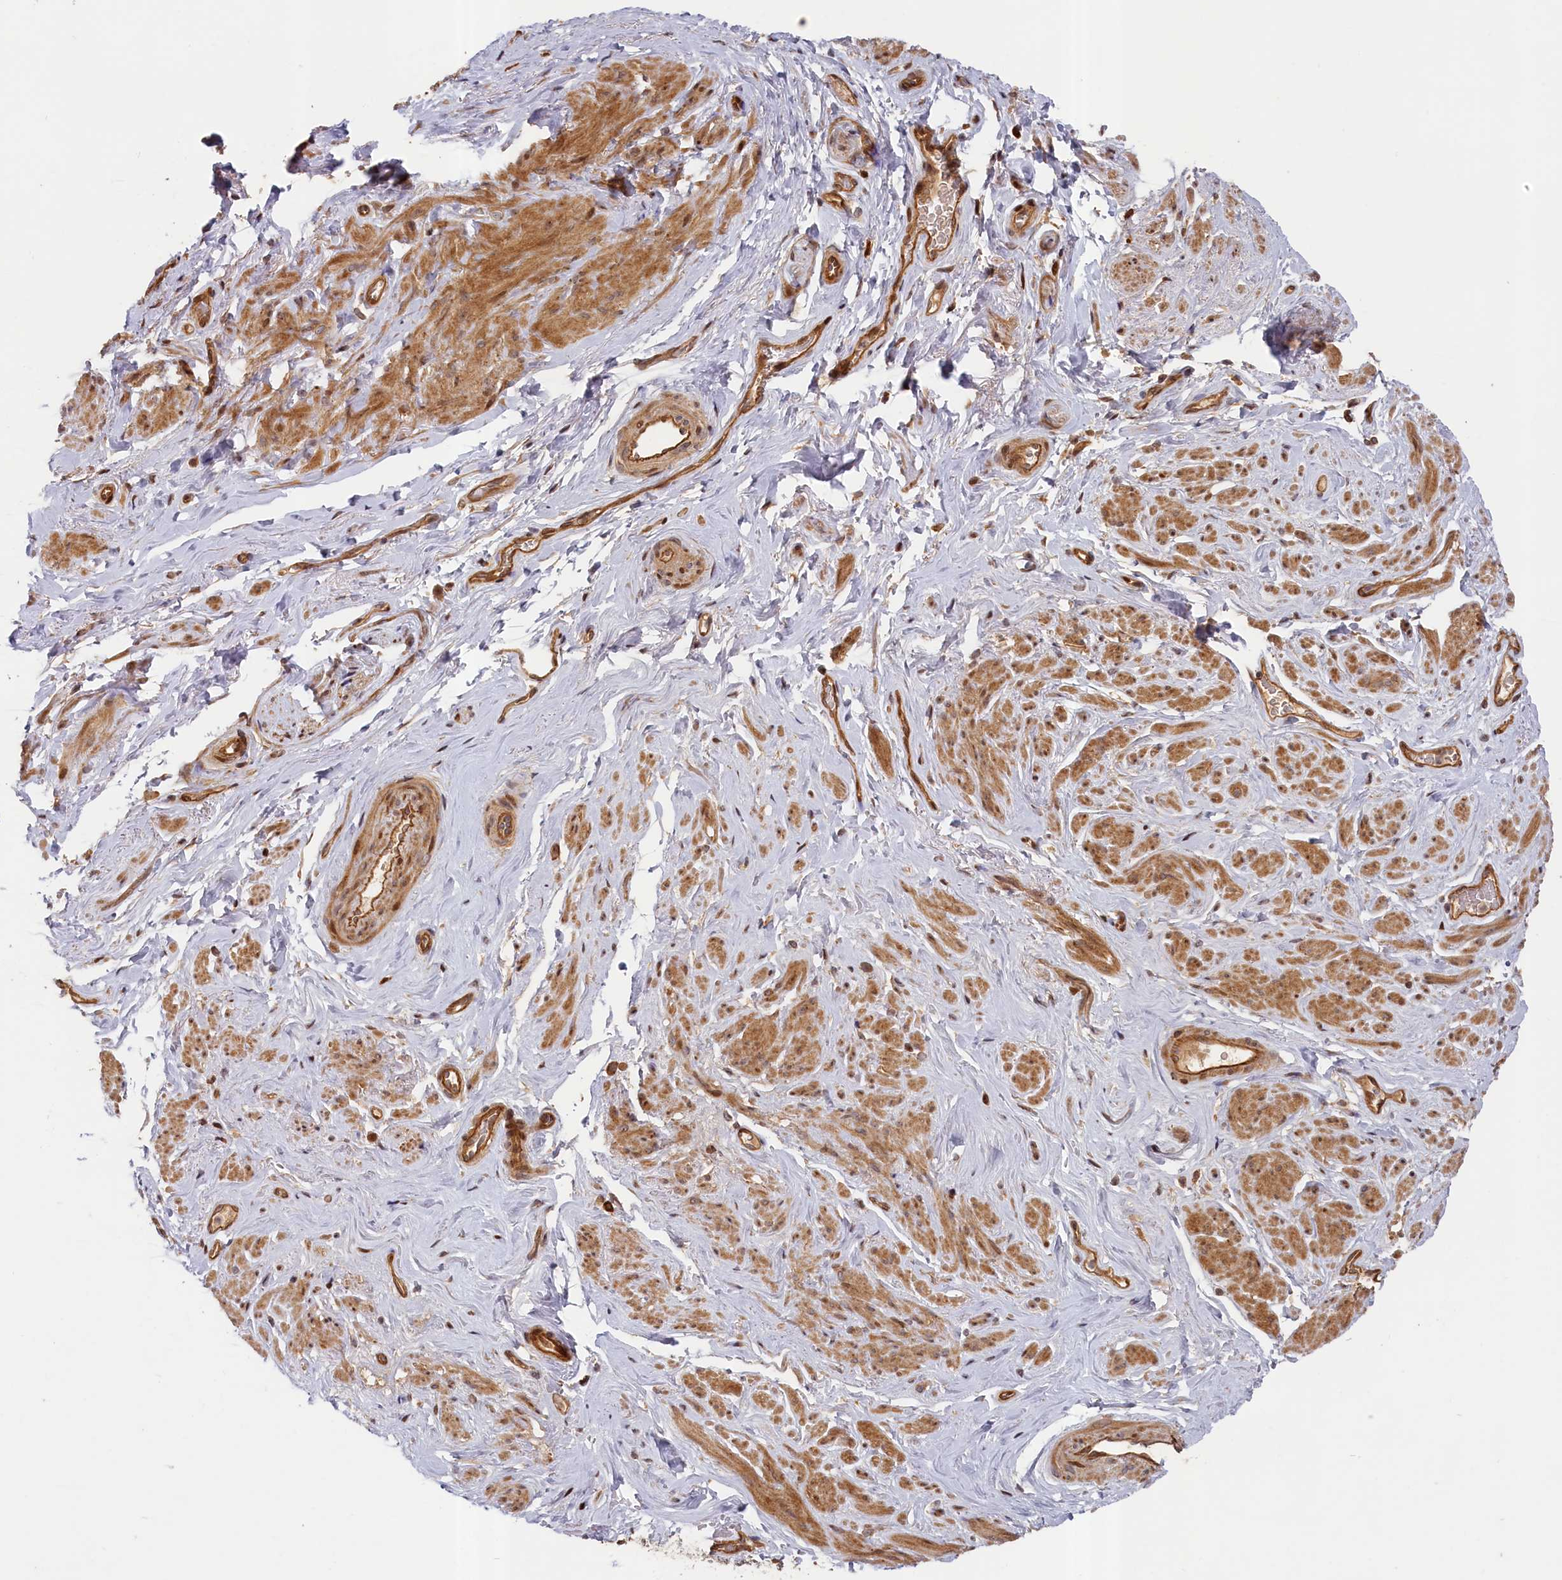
{"staining": {"intensity": "moderate", "quantity": ">75%", "location": "cytoplasmic/membranous"}, "tissue": "smooth muscle", "cell_type": "Smooth muscle cells", "image_type": "normal", "snomed": [{"axis": "morphology", "description": "Normal tissue, NOS"}, {"axis": "topography", "description": "Smooth muscle"}, {"axis": "topography", "description": "Peripheral nerve tissue"}], "caption": "An immunohistochemistry (IHC) micrograph of normal tissue is shown. Protein staining in brown highlights moderate cytoplasmic/membranous positivity in smooth muscle within smooth muscle cells.", "gene": "CEP44", "patient": {"sex": "male", "age": 69}}